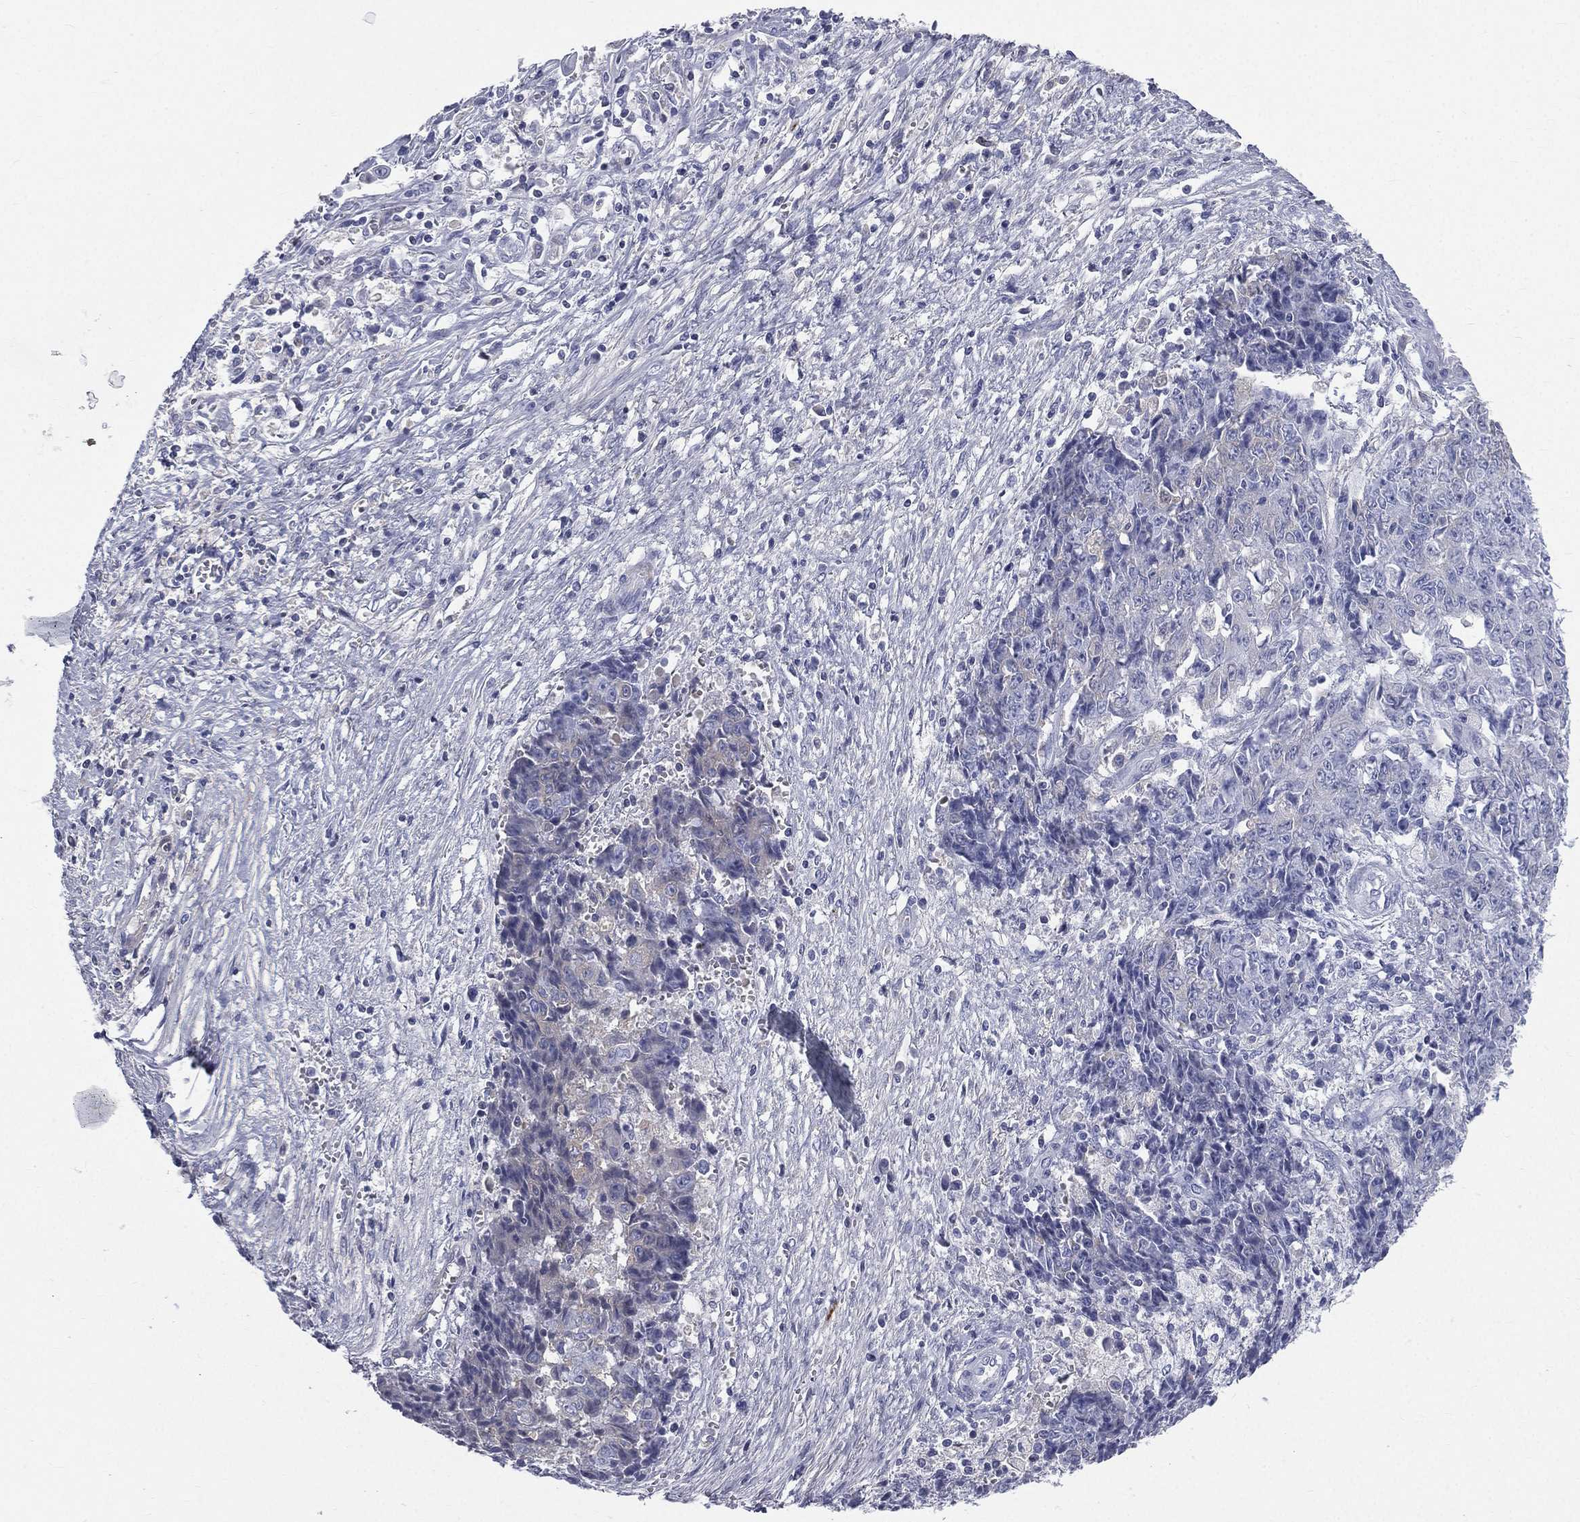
{"staining": {"intensity": "negative", "quantity": "none", "location": "none"}, "tissue": "ovarian cancer", "cell_type": "Tumor cells", "image_type": "cancer", "snomed": [{"axis": "morphology", "description": "Carcinoma, endometroid"}, {"axis": "topography", "description": "Ovary"}], "caption": "Immunohistochemistry (IHC) photomicrograph of neoplastic tissue: ovarian endometroid carcinoma stained with DAB exhibits no significant protein positivity in tumor cells.", "gene": "HP", "patient": {"sex": "female", "age": 42}}